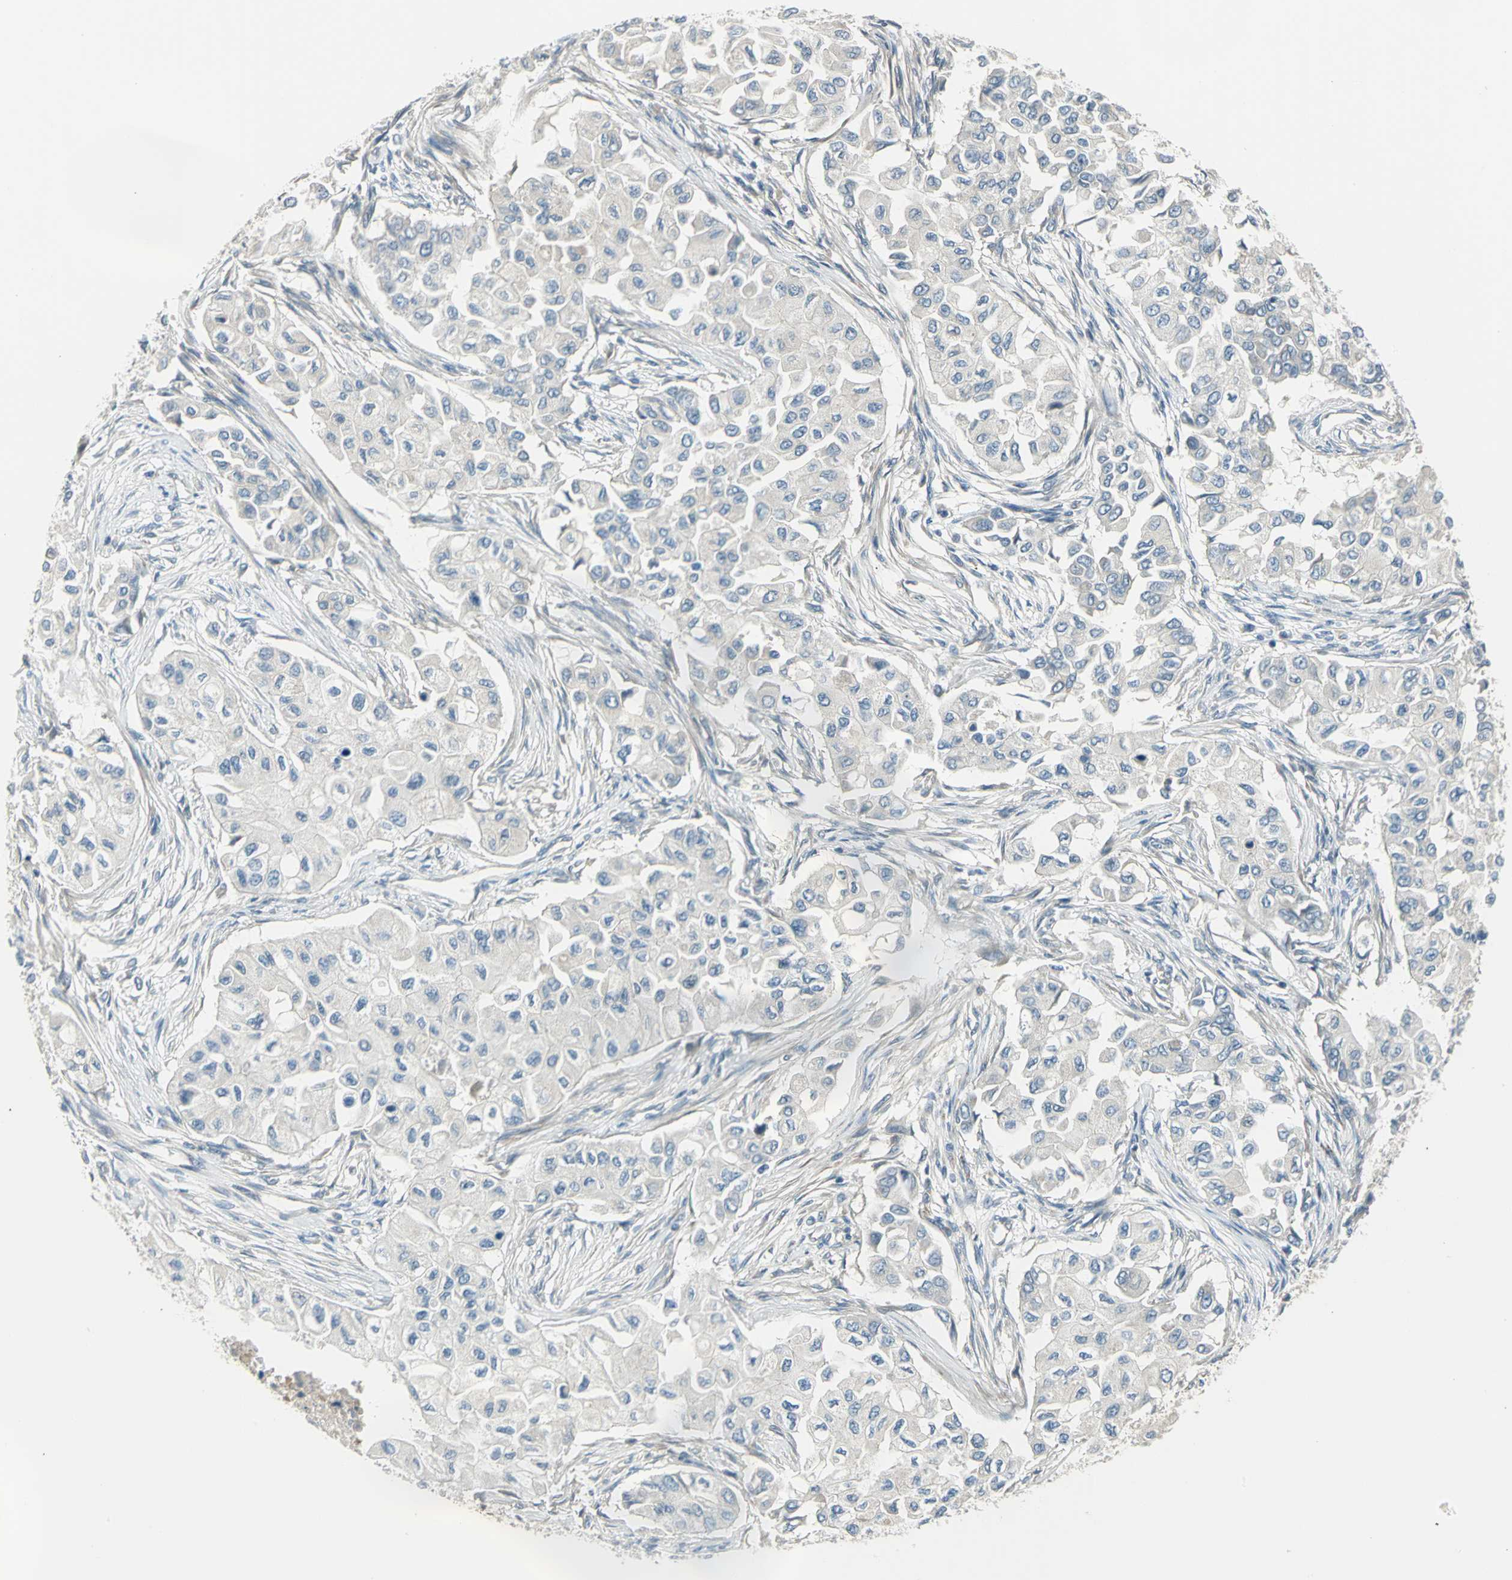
{"staining": {"intensity": "negative", "quantity": "none", "location": "none"}, "tissue": "breast cancer", "cell_type": "Tumor cells", "image_type": "cancer", "snomed": [{"axis": "morphology", "description": "Normal tissue, NOS"}, {"axis": "morphology", "description": "Duct carcinoma"}, {"axis": "topography", "description": "Breast"}], "caption": "The photomicrograph displays no staining of tumor cells in breast invasive ductal carcinoma.", "gene": "PRKAA1", "patient": {"sex": "female", "age": 49}}